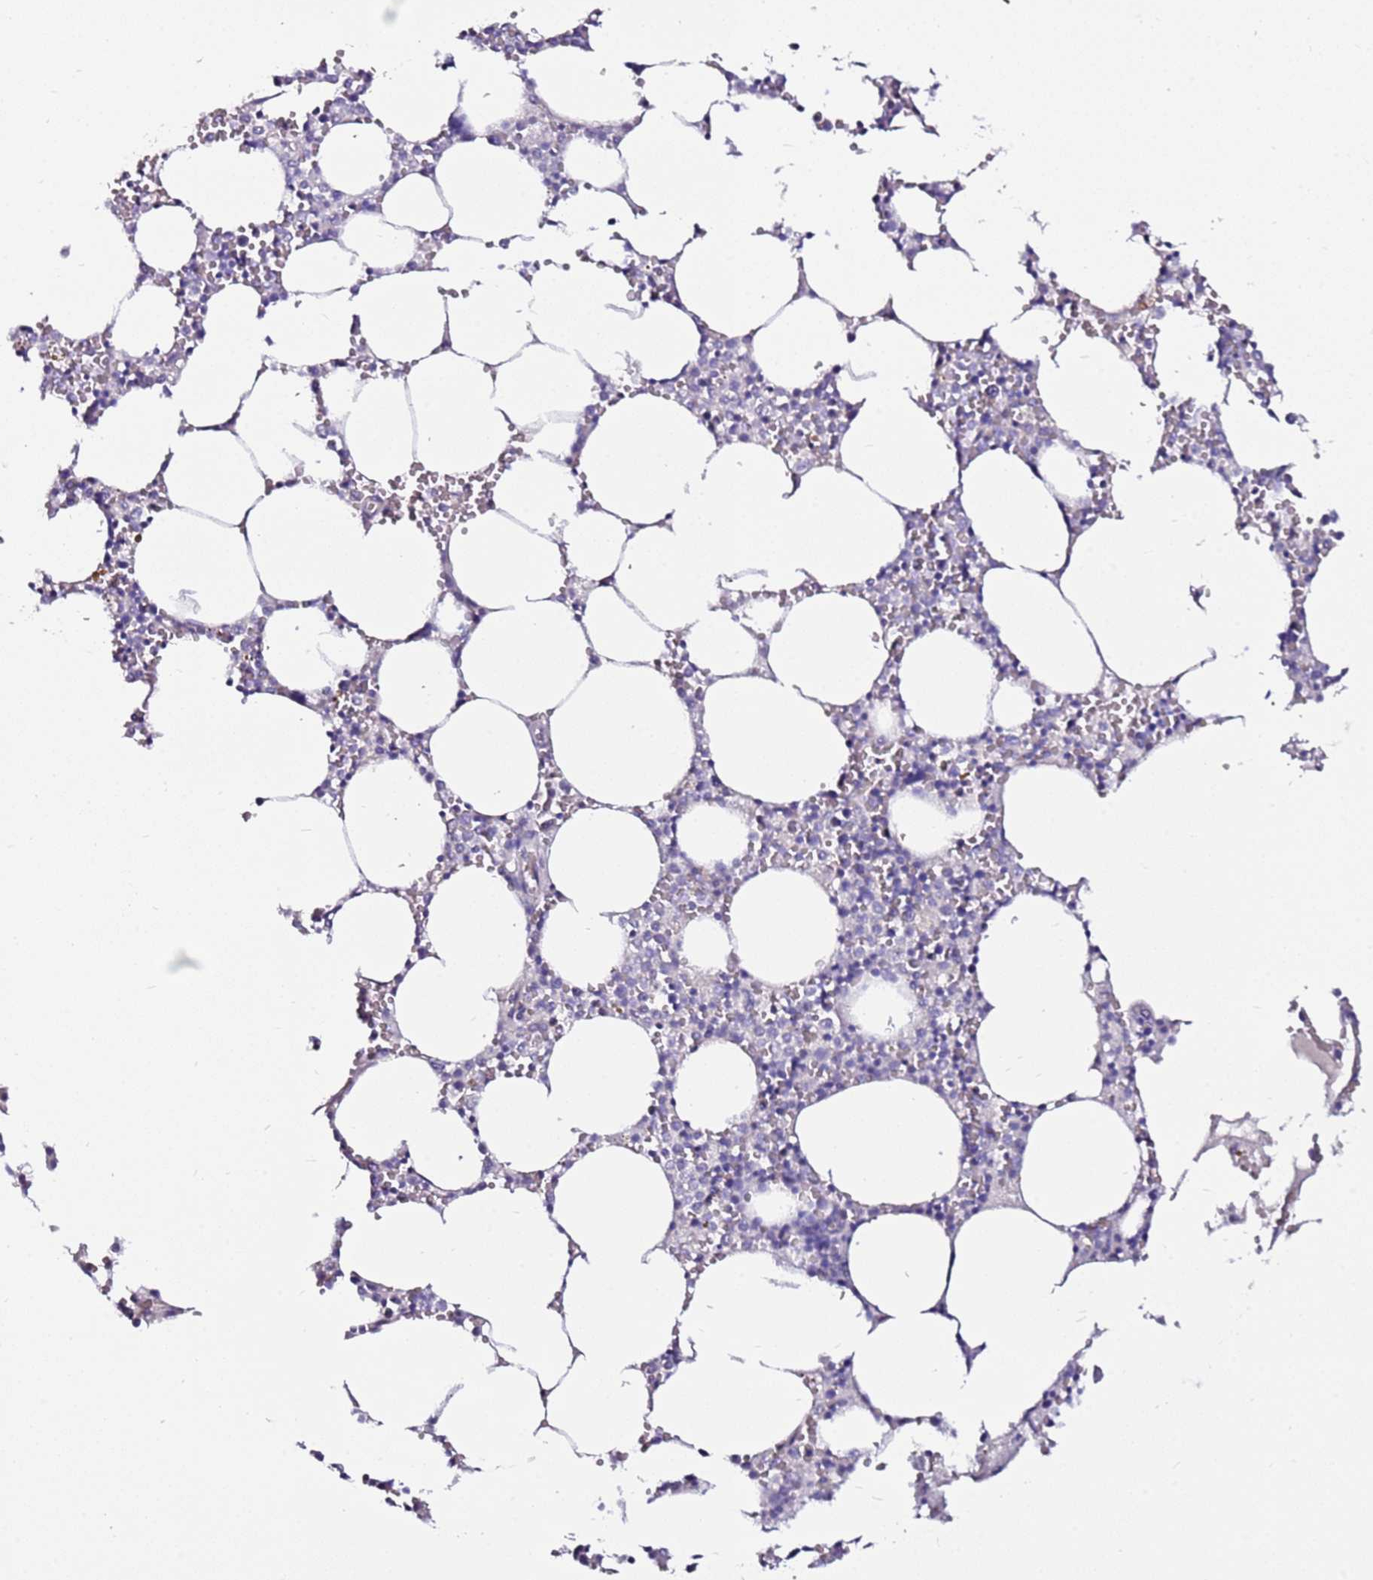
{"staining": {"intensity": "negative", "quantity": "none", "location": "none"}, "tissue": "bone marrow", "cell_type": "Hematopoietic cells", "image_type": "normal", "snomed": [{"axis": "morphology", "description": "Normal tissue, NOS"}, {"axis": "topography", "description": "Bone marrow"}], "caption": "IHC histopathology image of normal bone marrow stained for a protein (brown), which displays no staining in hematopoietic cells. (DAB (3,3'-diaminobenzidine) immunohistochemistry (IHC) with hematoxylin counter stain).", "gene": "SRRM5", "patient": {"sex": "female", "age": 64}}